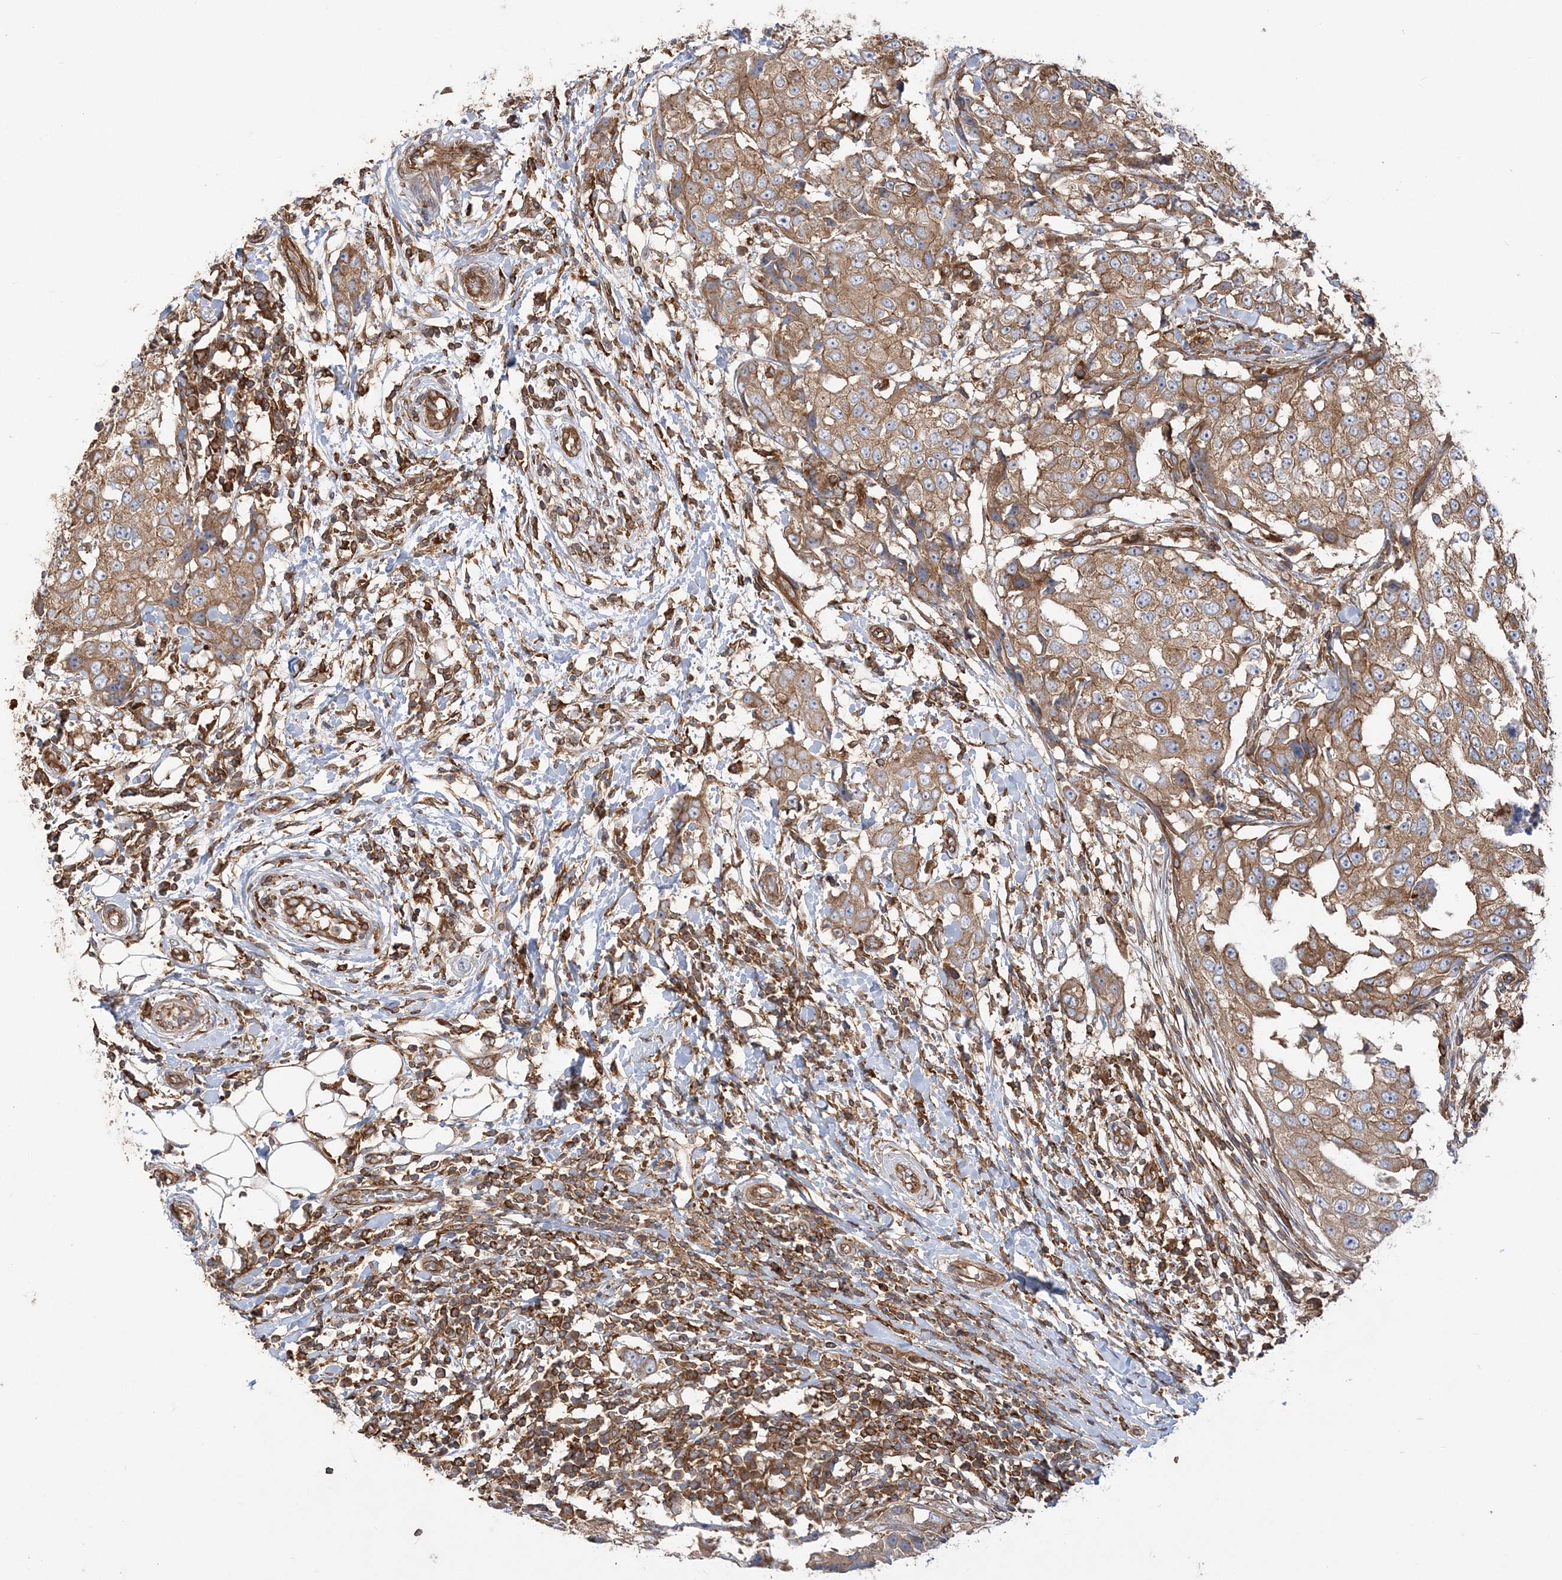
{"staining": {"intensity": "weak", "quantity": ">75%", "location": "cytoplasmic/membranous"}, "tissue": "breast cancer", "cell_type": "Tumor cells", "image_type": "cancer", "snomed": [{"axis": "morphology", "description": "Duct carcinoma"}, {"axis": "topography", "description": "Breast"}], "caption": "DAB (3,3'-diaminobenzidine) immunohistochemical staining of human breast cancer displays weak cytoplasmic/membranous protein positivity in approximately >75% of tumor cells. The protein of interest is stained brown, and the nuclei are stained in blue (DAB IHC with brightfield microscopy, high magnification).", "gene": "TBC1D5", "patient": {"sex": "female", "age": 27}}